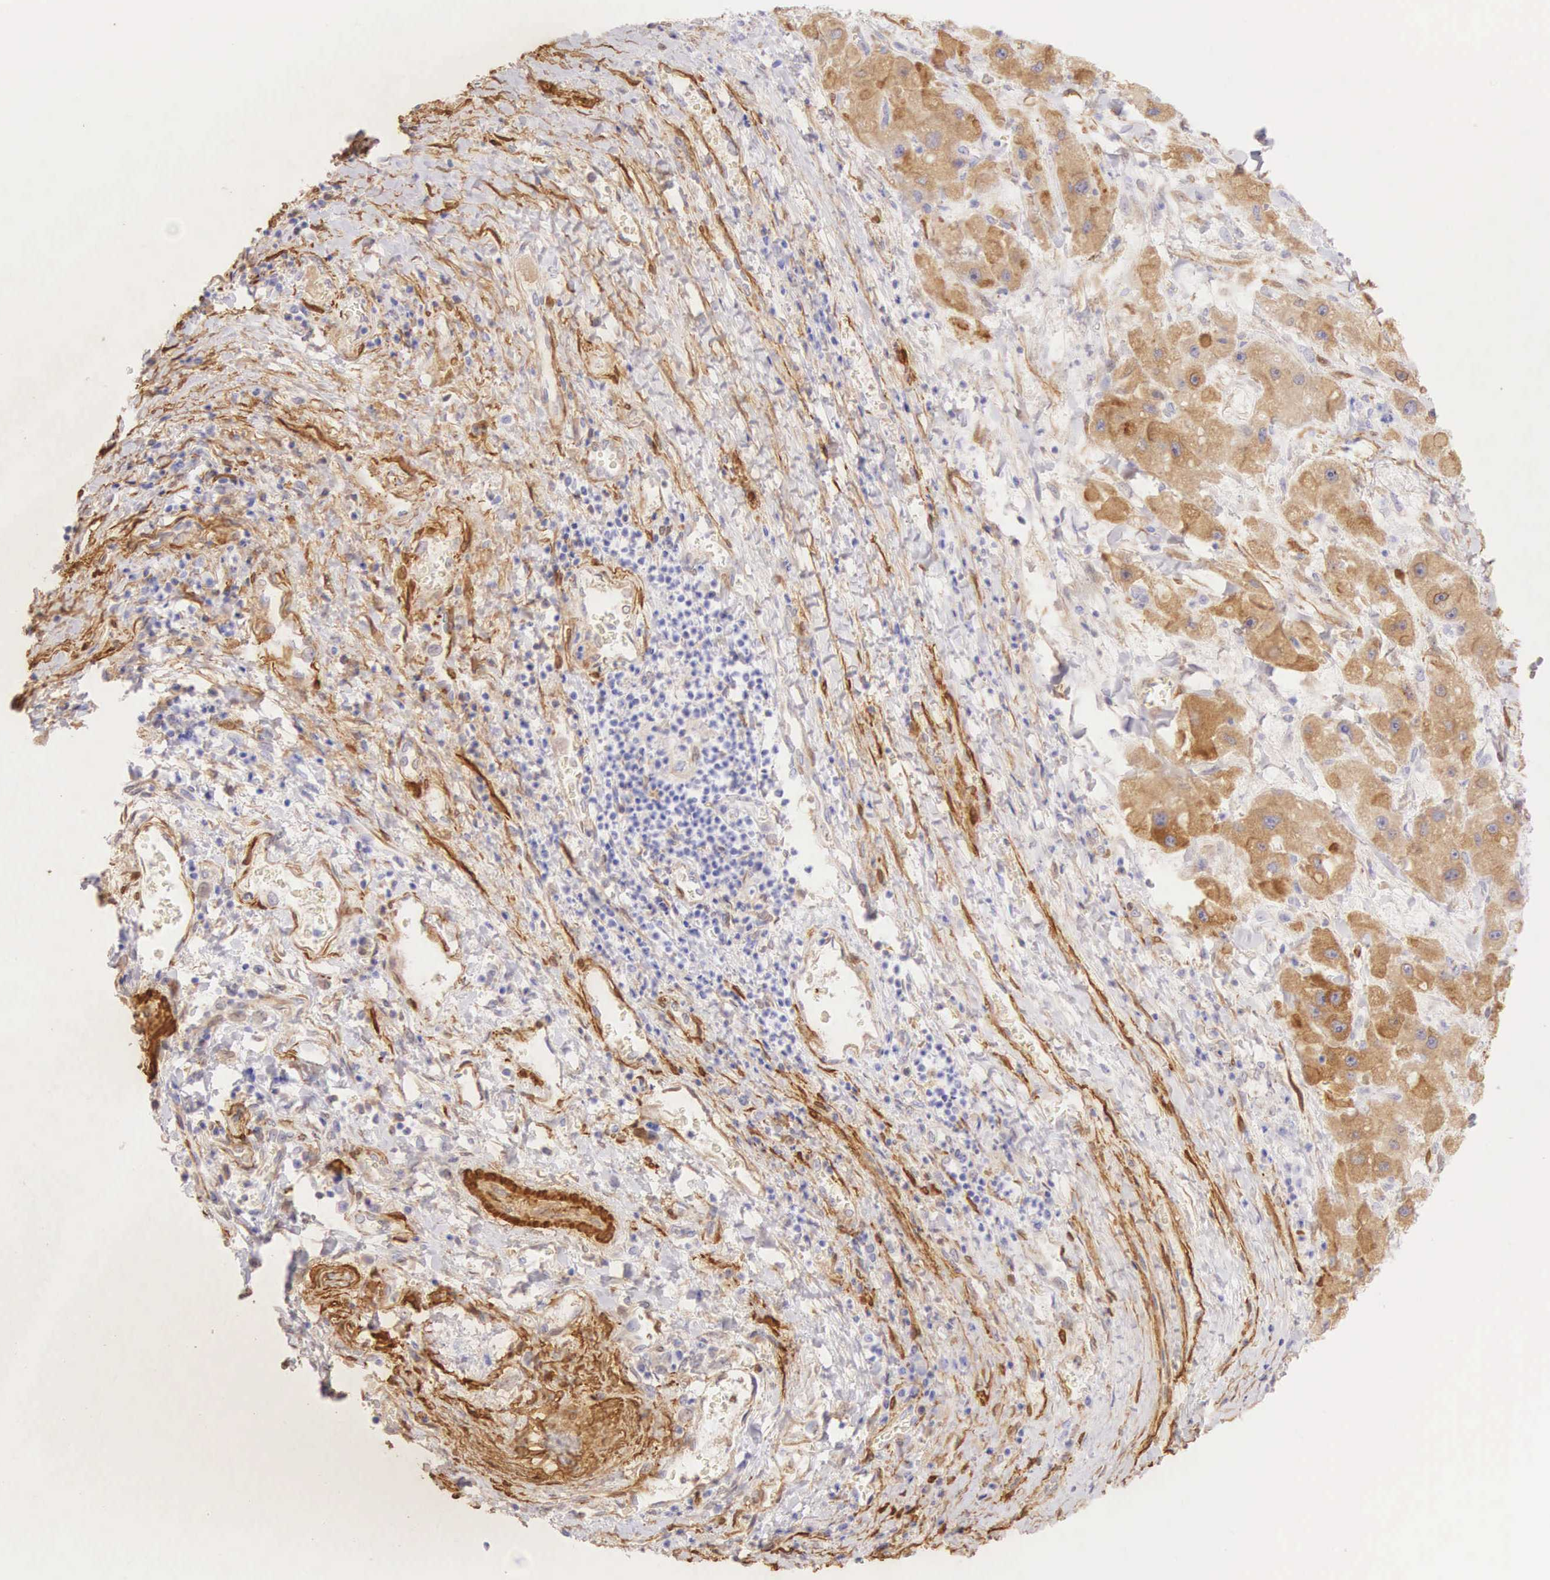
{"staining": {"intensity": "weak", "quantity": "25%-75%", "location": "cytoplasmic/membranous"}, "tissue": "liver cancer", "cell_type": "Tumor cells", "image_type": "cancer", "snomed": [{"axis": "morphology", "description": "Carcinoma, Hepatocellular, NOS"}, {"axis": "topography", "description": "Liver"}], "caption": "Immunohistochemical staining of liver hepatocellular carcinoma displays low levels of weak cytoplasmic/membranous expression in about 25%-75% of tumor cells. (Stains: DAB (3,3'-diaminobenzidine) in brown, nuclei in blue, Microscopy: brightfield microscopy at high magnification).", "gene": "CNN1", "patient": {"sex": "male", "age": 24}}